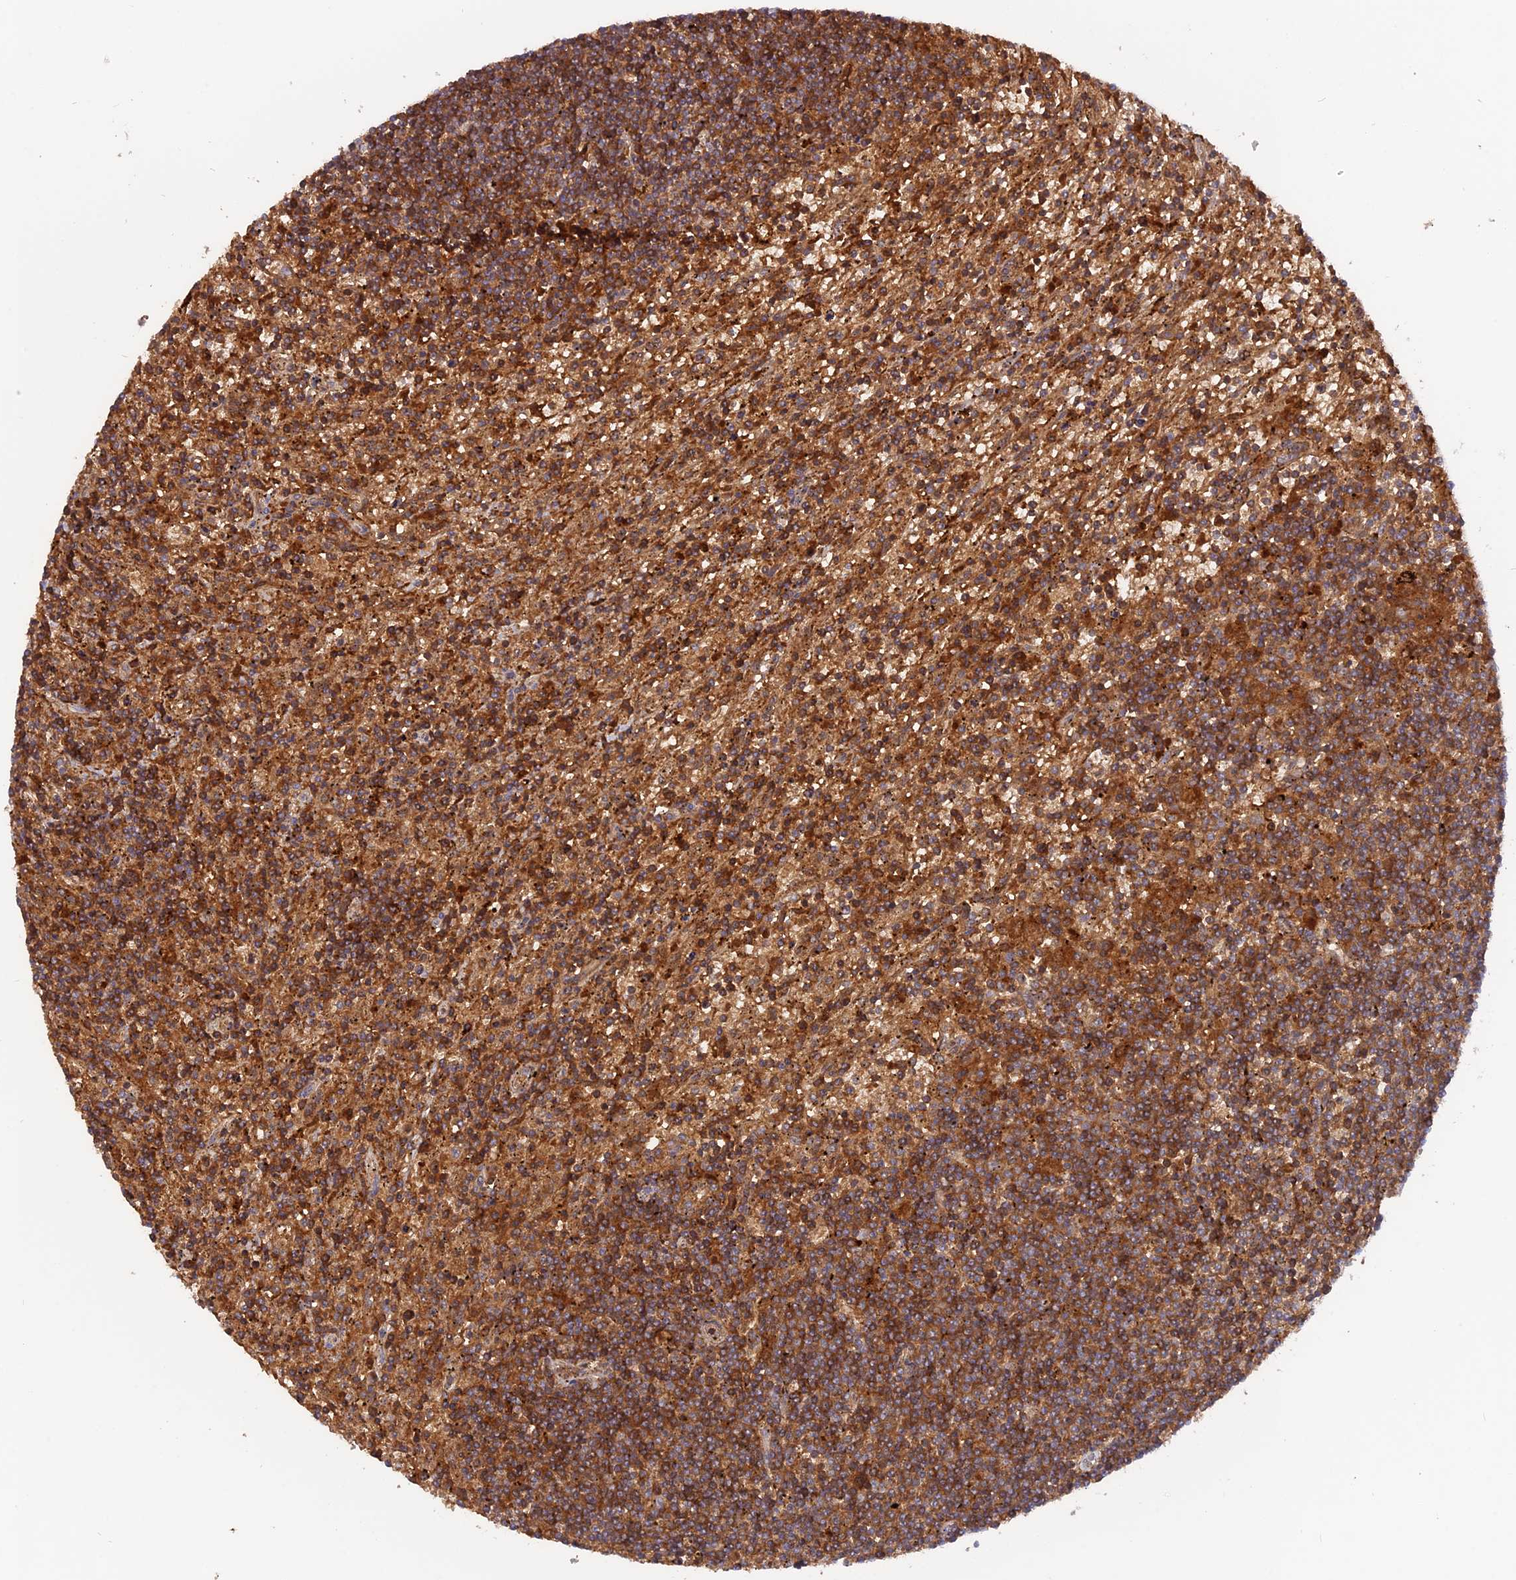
{"staining": {"intensity": "strong", "quantity": ">75%", "location": "cytoplasmic/membranous"}, "tissue": "lymphoma", "cell_type": "Tumor cells", "image_type": "cancer", "snomed": [{"axis": "morphology", "description": "Malignant lymphoma, non-Hodgkin's type, Low grade"}, {"axis": "topography", "description": "Spleen"}], "caption": "This image shows immunohistochemistry (IHC) staining of human malignant lymphoma, non-Hodgkin's type (low-grade), with high strong cytoplasmic/membranous staining in about >75% of tumor cells.", "gene": "CPNE7", "patient": {"sex": "male", "age": 76}}